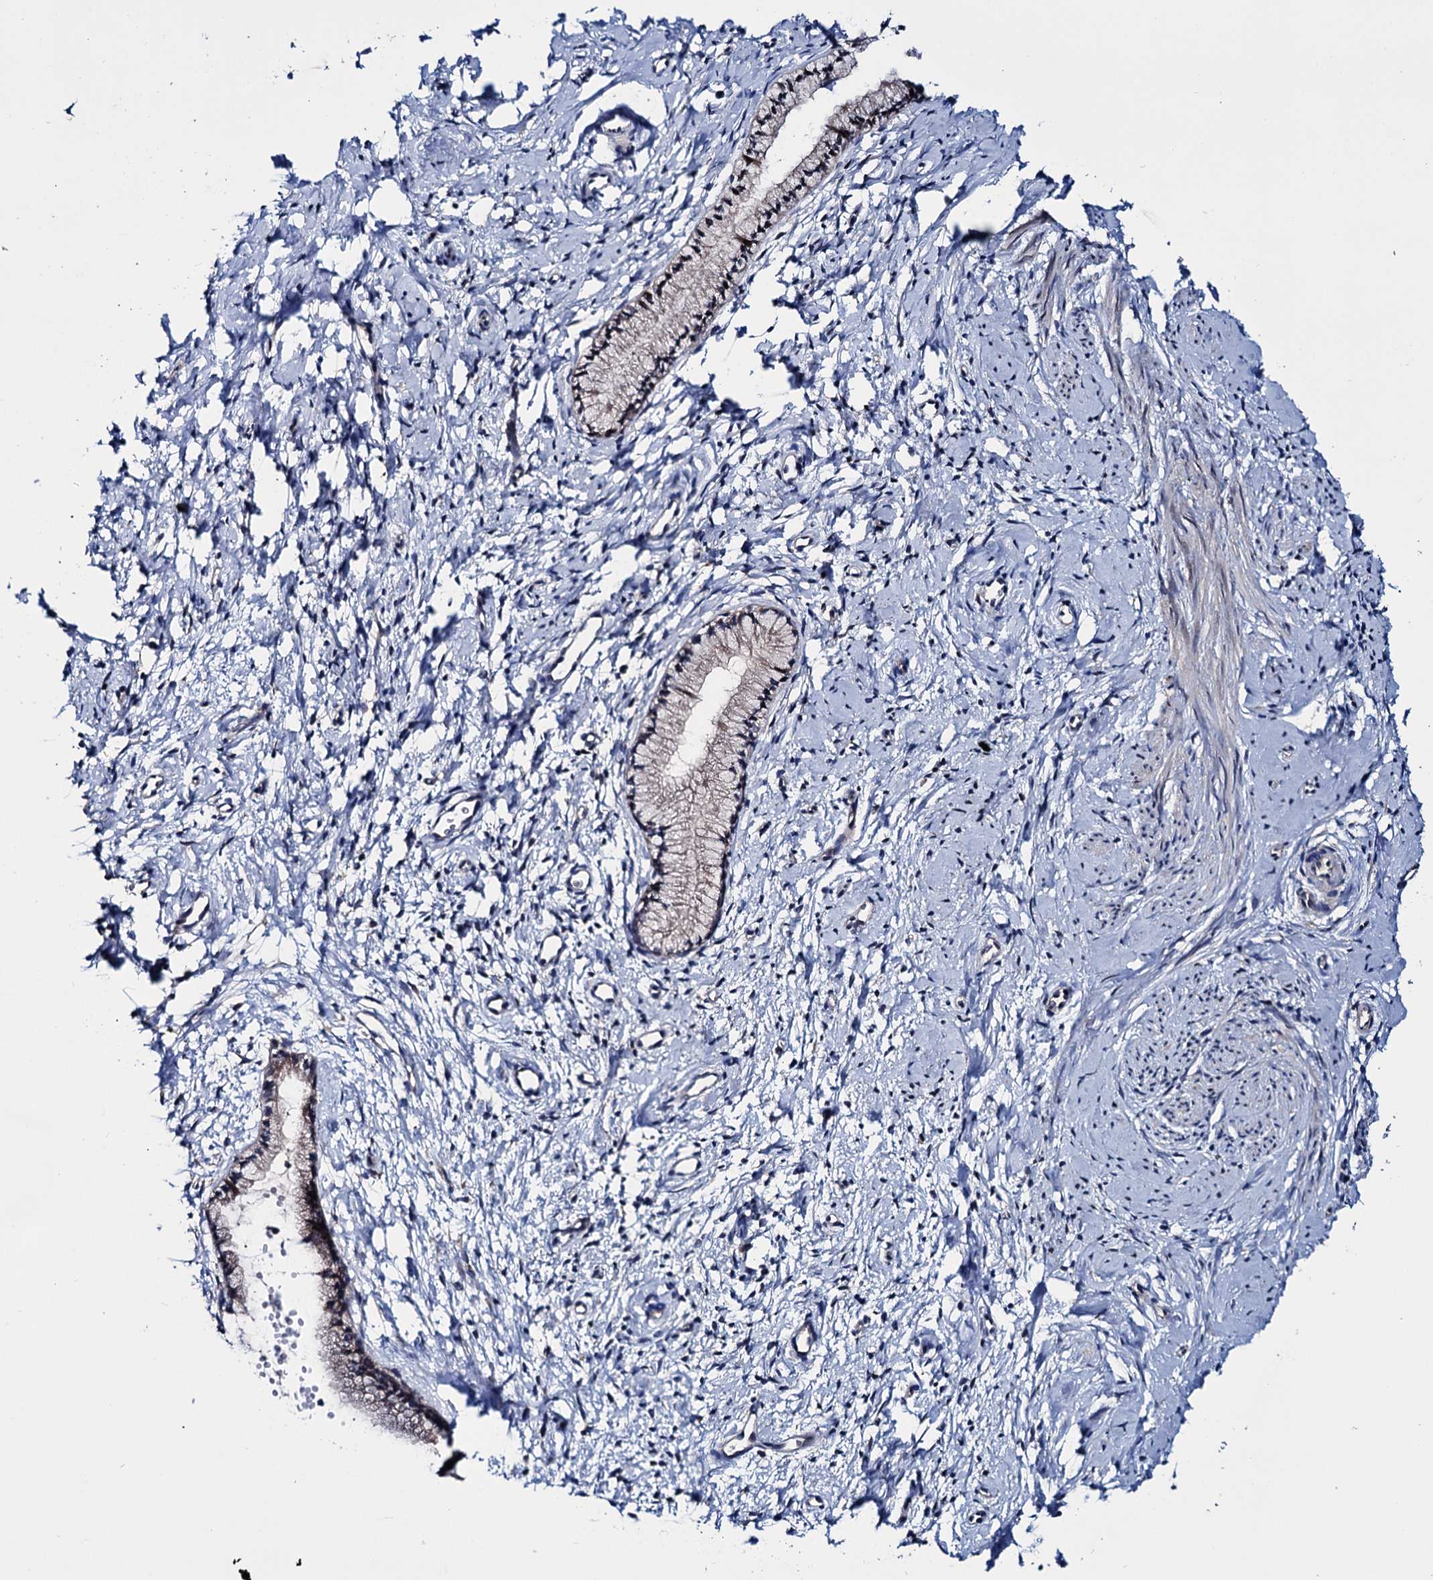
{"staining": {"intensity": "moderate", "quantity": "<25%", "location": "cytoplasmic/membranous,nuclear"}, "tissue": "cervix", "cell_type": "Glandular cells", "image_type": "normal", "snomed": [{"axis": "morphology", "description": "Normal tissue, NOS"}, {"axis": "topography", "description": "Cervix"}], "caption": "Glandular cells reveal moderate cytoplasmic/membranous,nuclear expression in about <25% of cells in benign cervix.", "gene": "EYA4", "patient": {"sex": "female", "age": 57}}